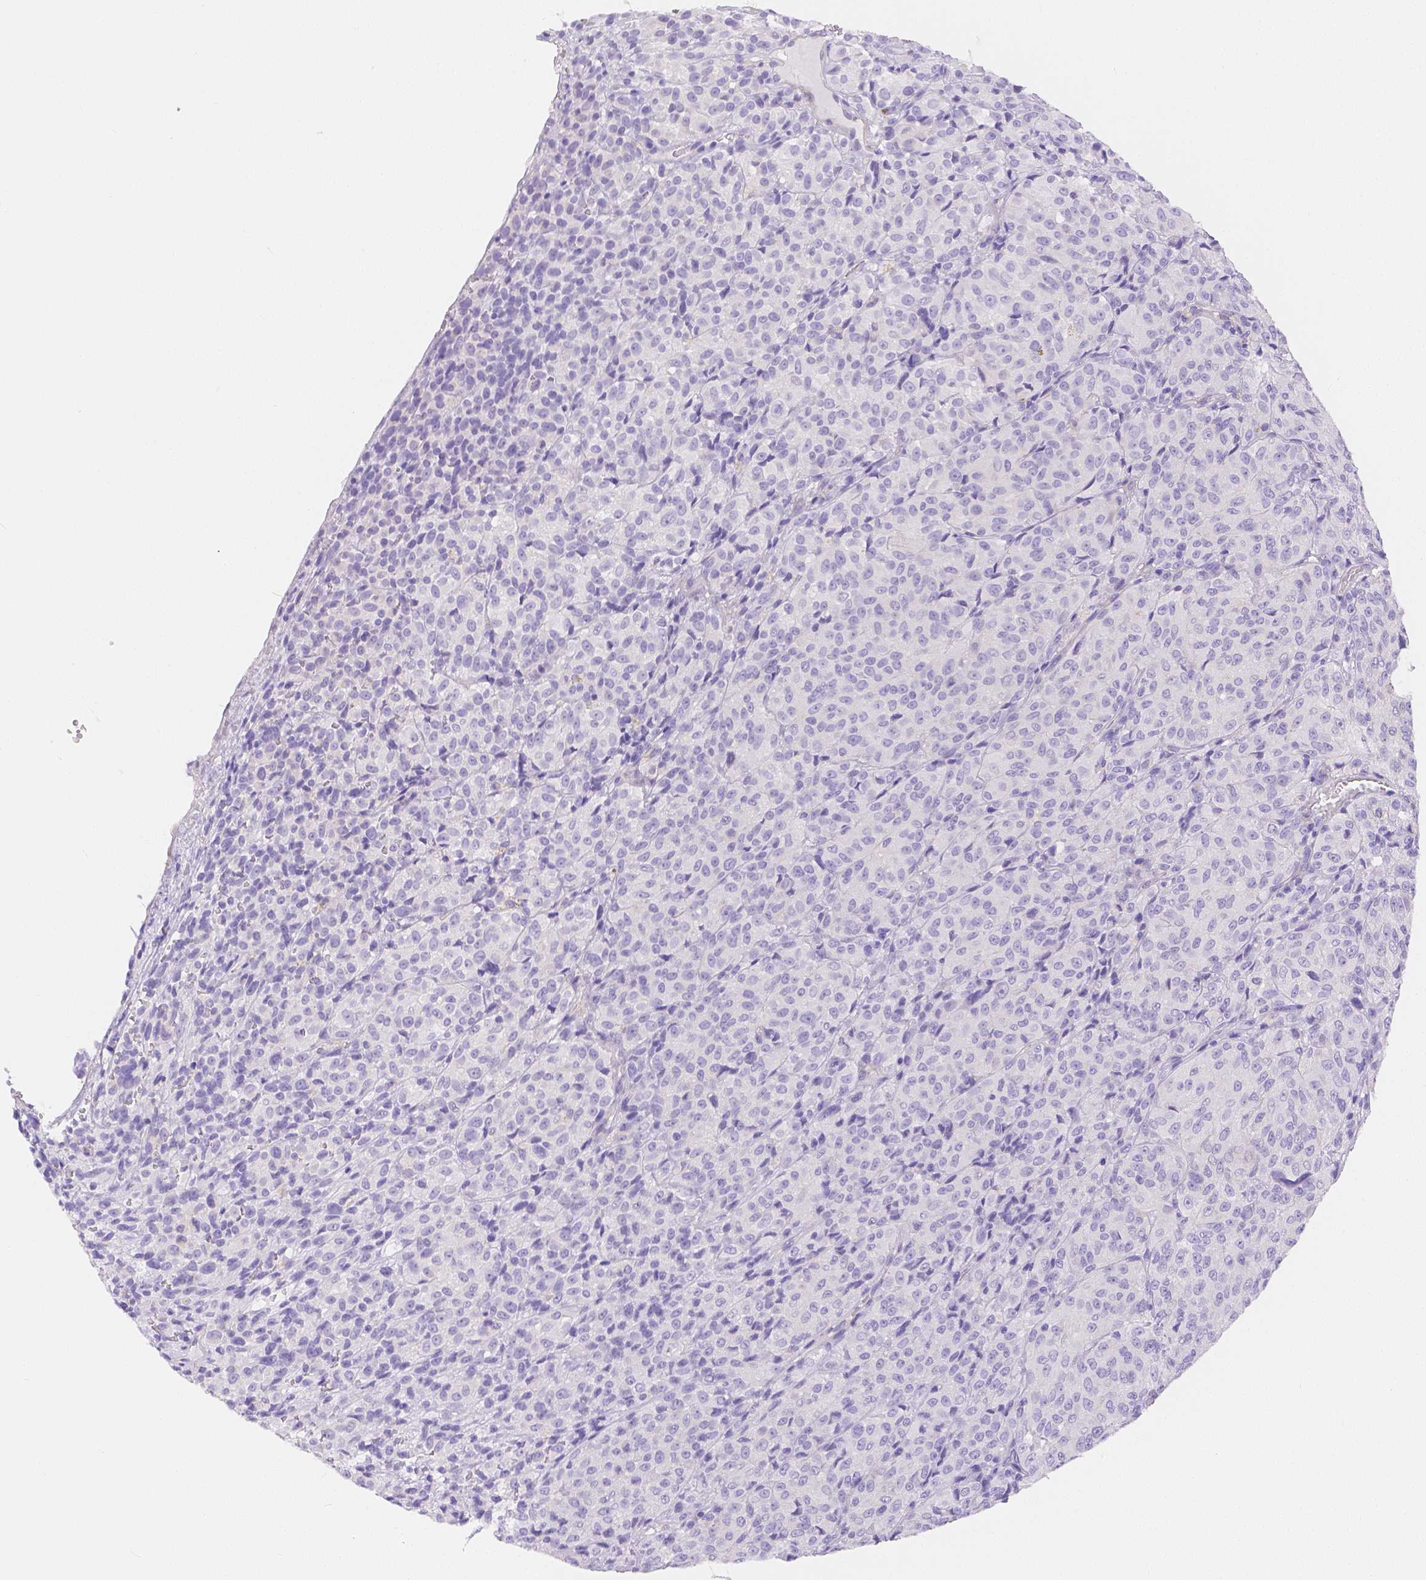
{"staining": {"intensity": "negative", "quantity": "none", "location": "none"}, "tissue": "melanoma", "cell_type": "Tumor cells", "image_type": "cancer", "snomed": [{"axis": "morphology", "description": "Malignant melanoma, Metastatic site"}, {"axis": "topography", "description": "Brain"}], "caption": "This is an immunohistochemistry image of human malignant melanoma (metastatic site). There is no positivity in tumor cells.", "gene": "SLC27A5", "patient": {"sex": "female", "age": 56}}